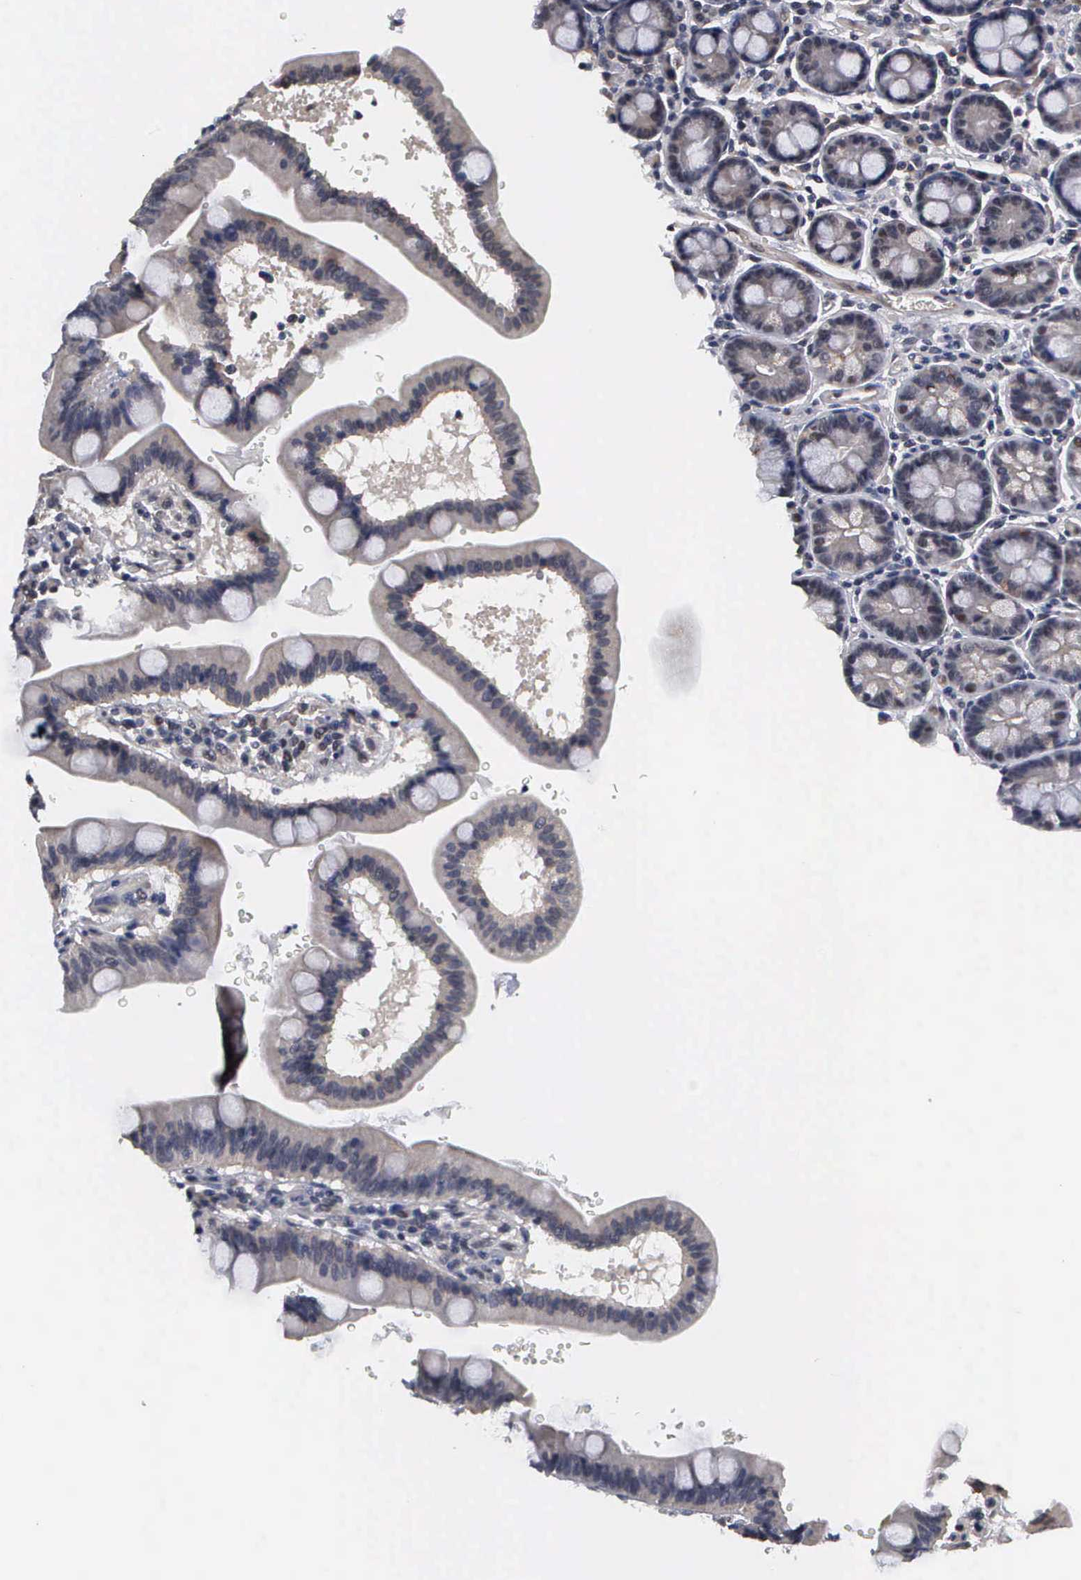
{"staining": {"intensity": "negative", "quantity": "none", "location": "none"}, "tissue": "duodenum", "cell_type": "Glandular cells", "image_type": "normal", "snomed": [{"axis": "morphology", "description": "Normal tissue, NOS"}, {"axis": "topography", "description": "Pancreas"}, {"axis": "topography", "description": "Duodenum"}], "caption": "Unremarkable duodenum was stained to show a protein in brown. There is no significant positivity in glandular cells. (DAB immunohistochemistry (IHC), high magnification).", "gene": "ZBTB33", "patient": {"sex": "male", "age": 79}}